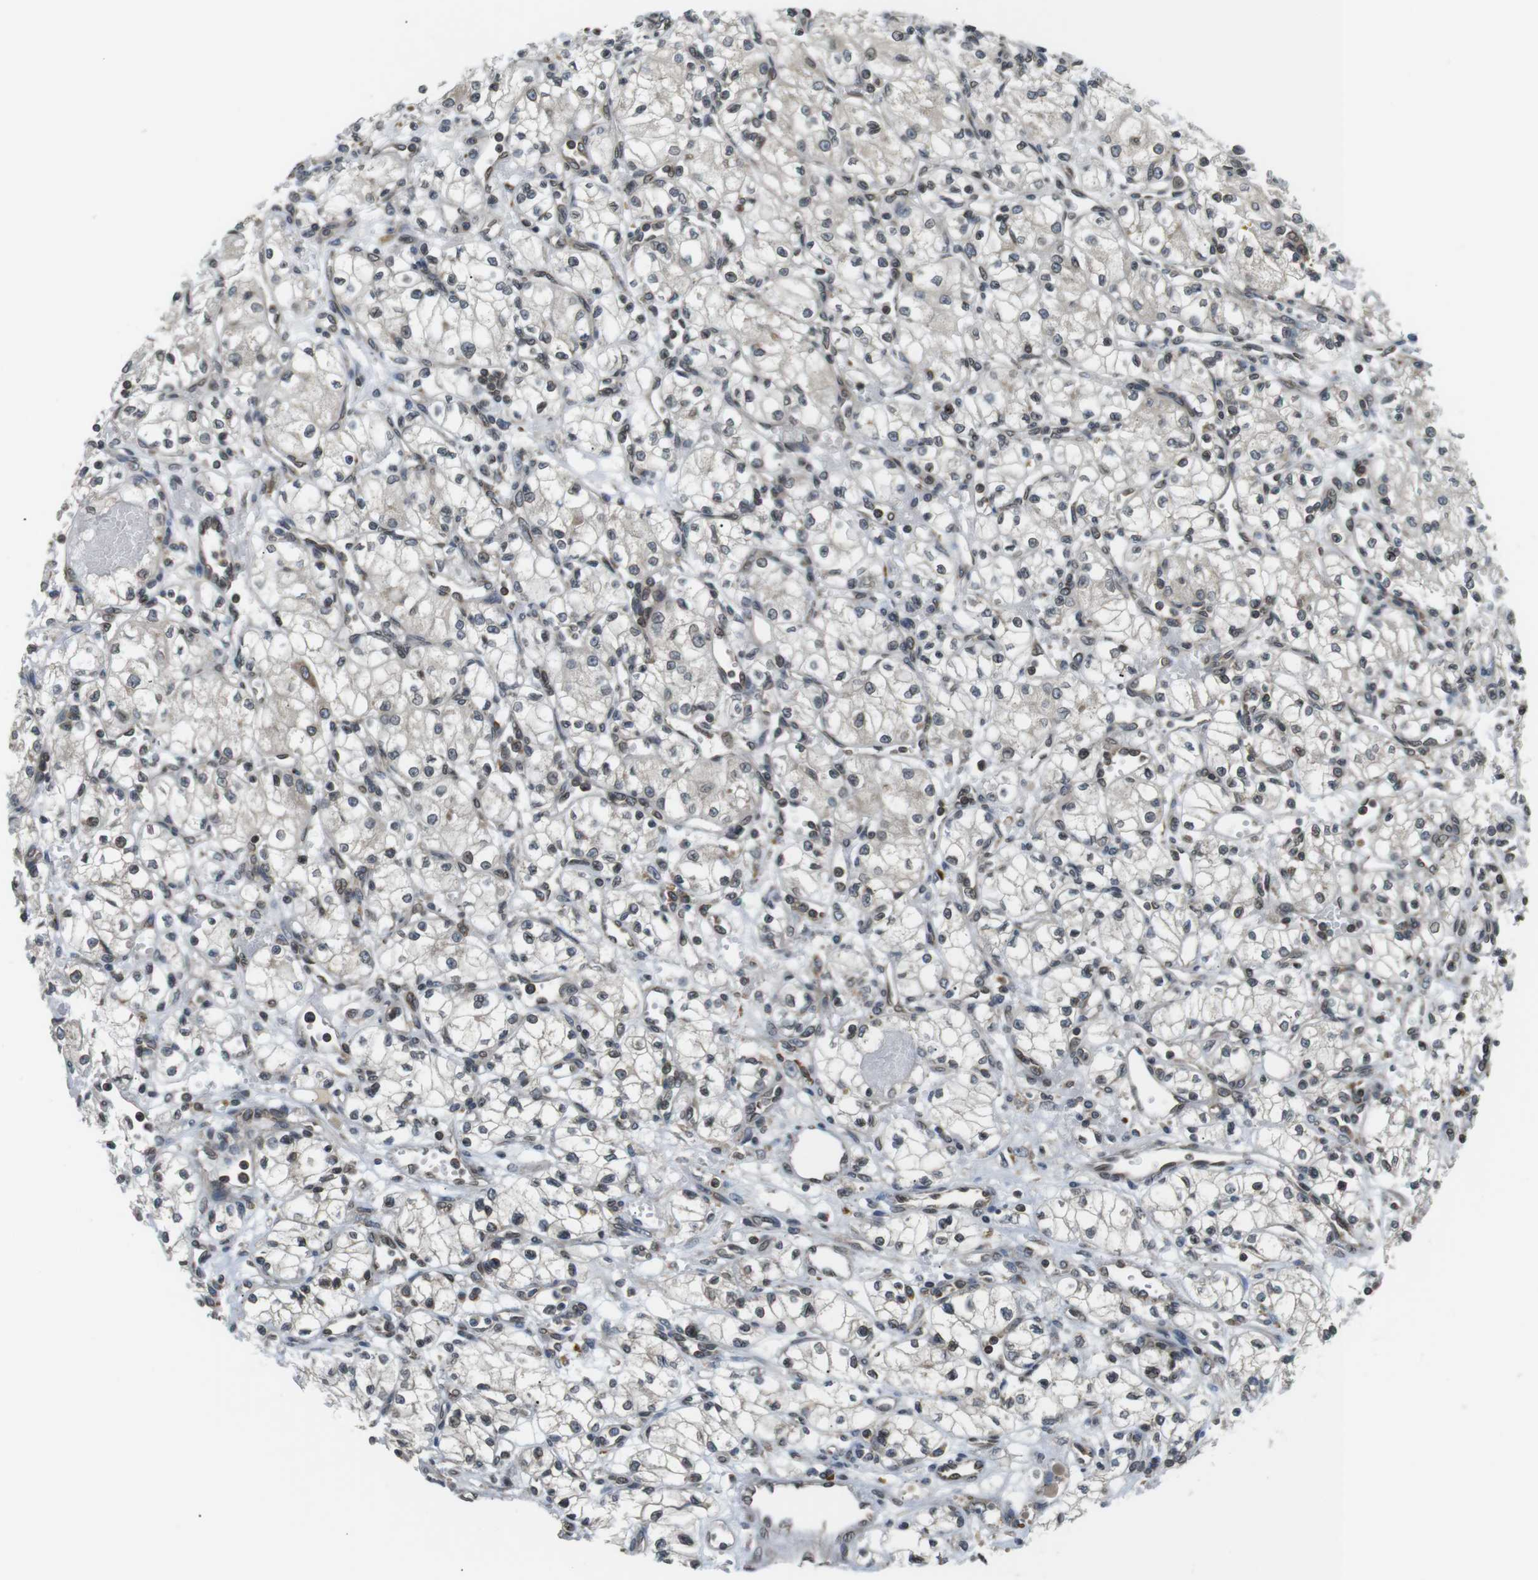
{"staining": {"intensity": "weak", "quantity": "25%-75%", "location": "cytoplasmic/membranous,nuclear"}, "tissue": "renal cancer", "cell_type": "Tumor cells", "image_type": "cancer", "snomed": [{"axis": "morphology", "description": "Normal tissue, NOS"}, {"axis": "morphology", "description": "Adenocarcinoma, NOS"}, {"axis": "topography", "description": "Kidney"}], "caption": "Tumor cells demonstrate low levels of weak cytoplasmic/membranous and nuclear expression in about 25%-75% of cells in human renal cancer (adenocarcinoma).", "gene": "TMX4", "patient": {"sex": "male", "age": 59}}